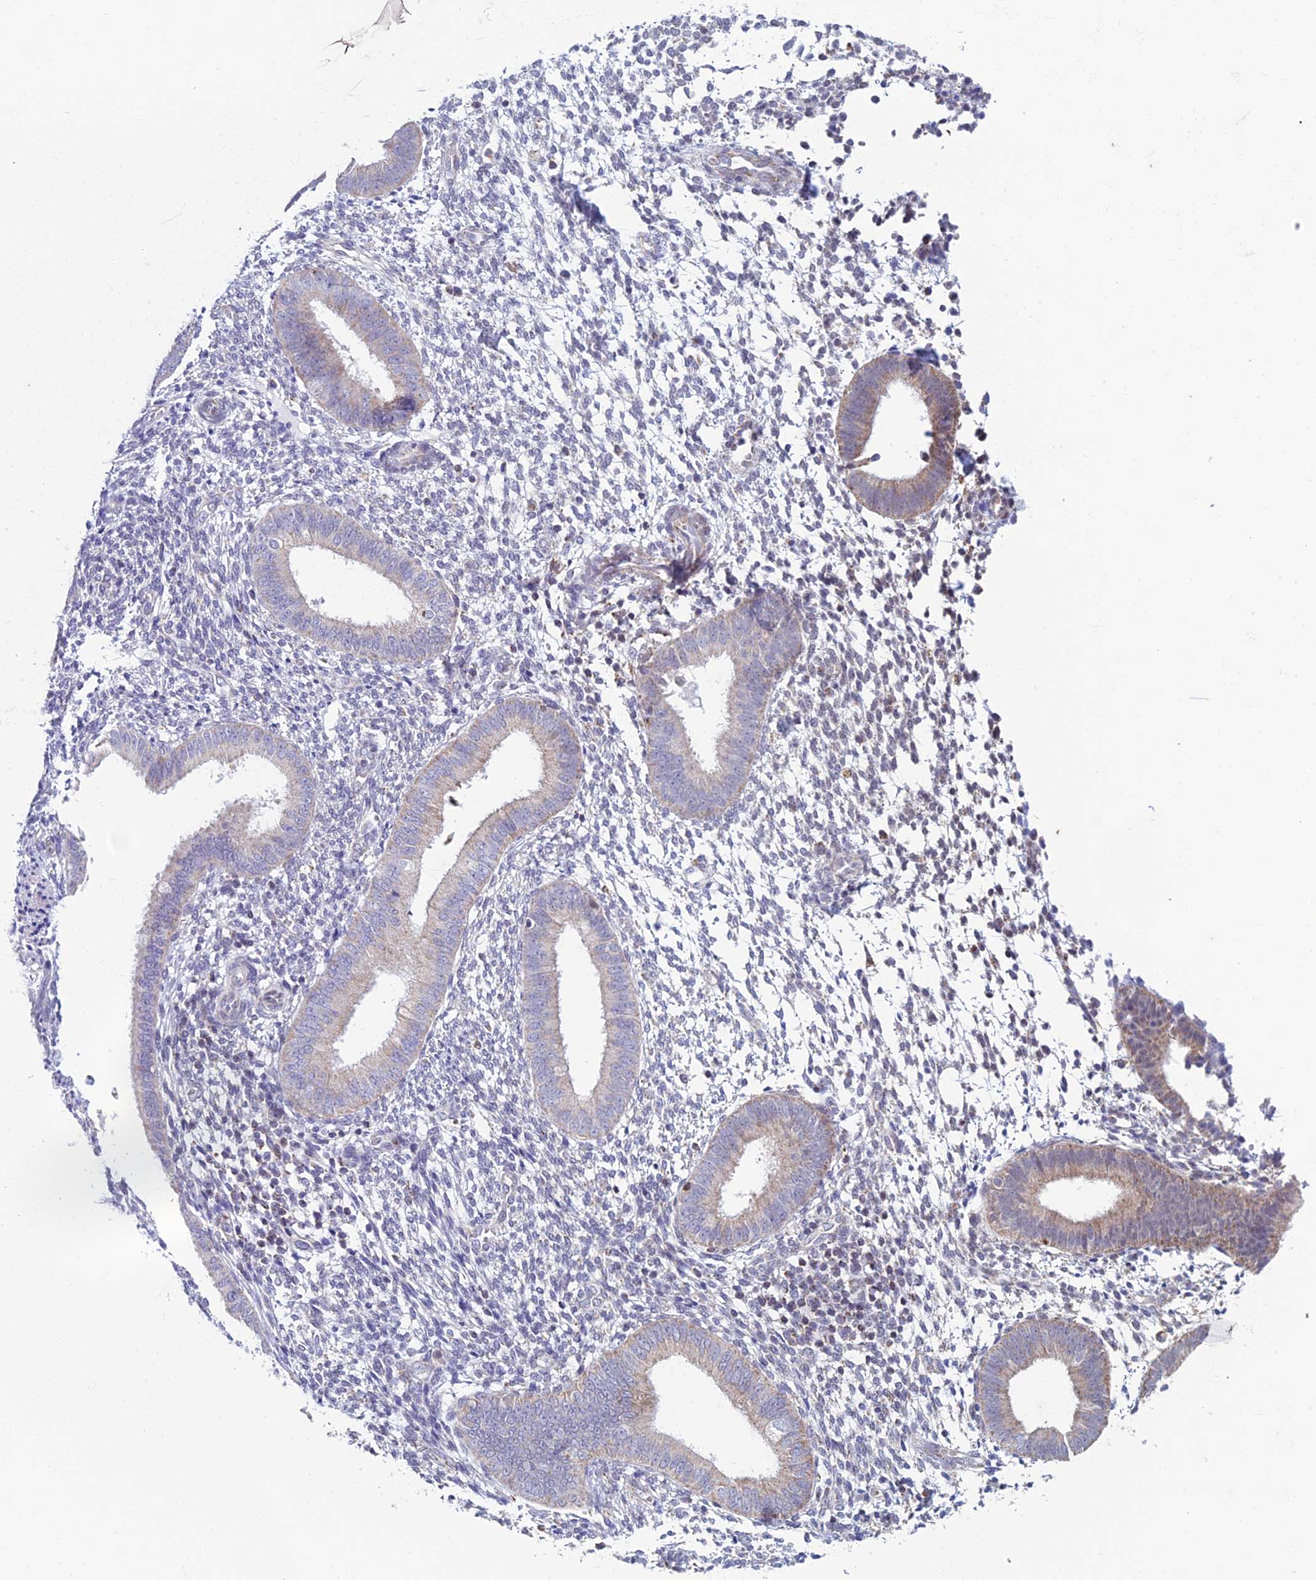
{"staining": {"intensity": "negative", "quantity": "none", "location": "none"}, "tissue": "endometrium", "cell_type": "Cells in endometrial stroma", "image_type": "normal", "snomed": [{"axis": "morphology", "description": "Normal tissue, NOS"}, {"axis": "topography", "description": "Uterus"}, {"axis": "topography", "description": "Endometrium"}], "caption": "There is no significant expression in cells in endometrial stroma of endometrium. (DAB (3,3'-diaminobenzidine) immunohistochemistry, high magnification).", "gene": "ZNG1A", "patient": {"sex": "female", "age": 48}}